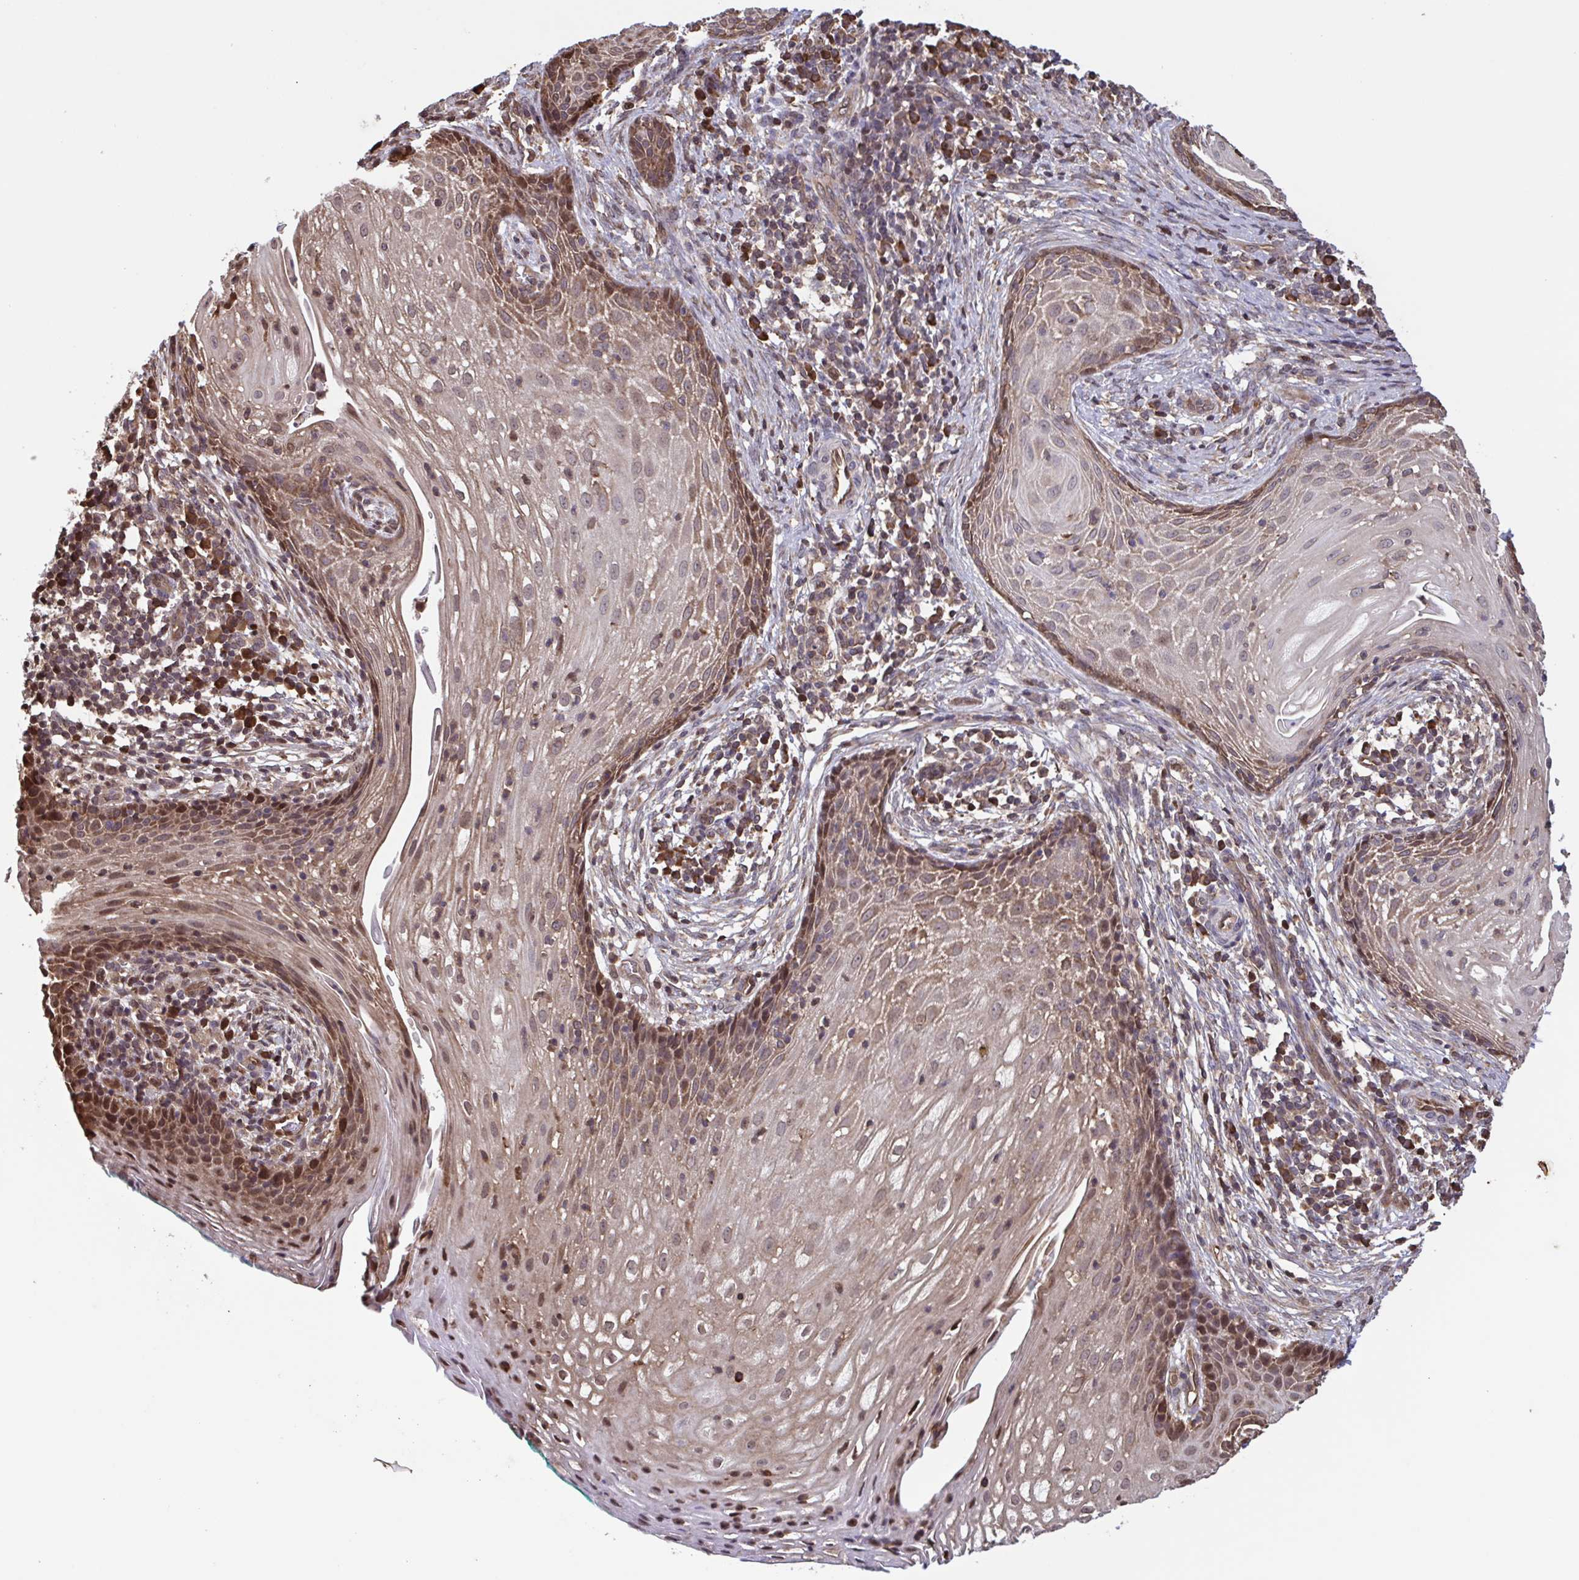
{"staining": {"intensity": "weak", "quantity": "25%-75%", "location": "cytoplasmic/membranous,nuclear"}, "tissue": "cervical cancer", "cell_type": "Tumor cells", "image_type": "cancer", "snomed": [{"axis": "morphology", "description": "Squamous cell carcinoma, NOS"}, {"axis": "topography", "description": "Cervix"}], "caption": "Immunohistochemistry (IHC) staining of cervical cancer (squamous cell carcinoma), which reveals low levels of weak cytoplasmic/membranous and nuclear expression in about 25%-75% of tumor cells indicating weak cytoplasmic/membranous and nuclear protein positivity. The staining was performed using DAB (brown) for protein detection and nuclei were counterstained in hematoxylin (blue).", "gene": "SEC63", "patient": {"sex": "female", "age": 30}}